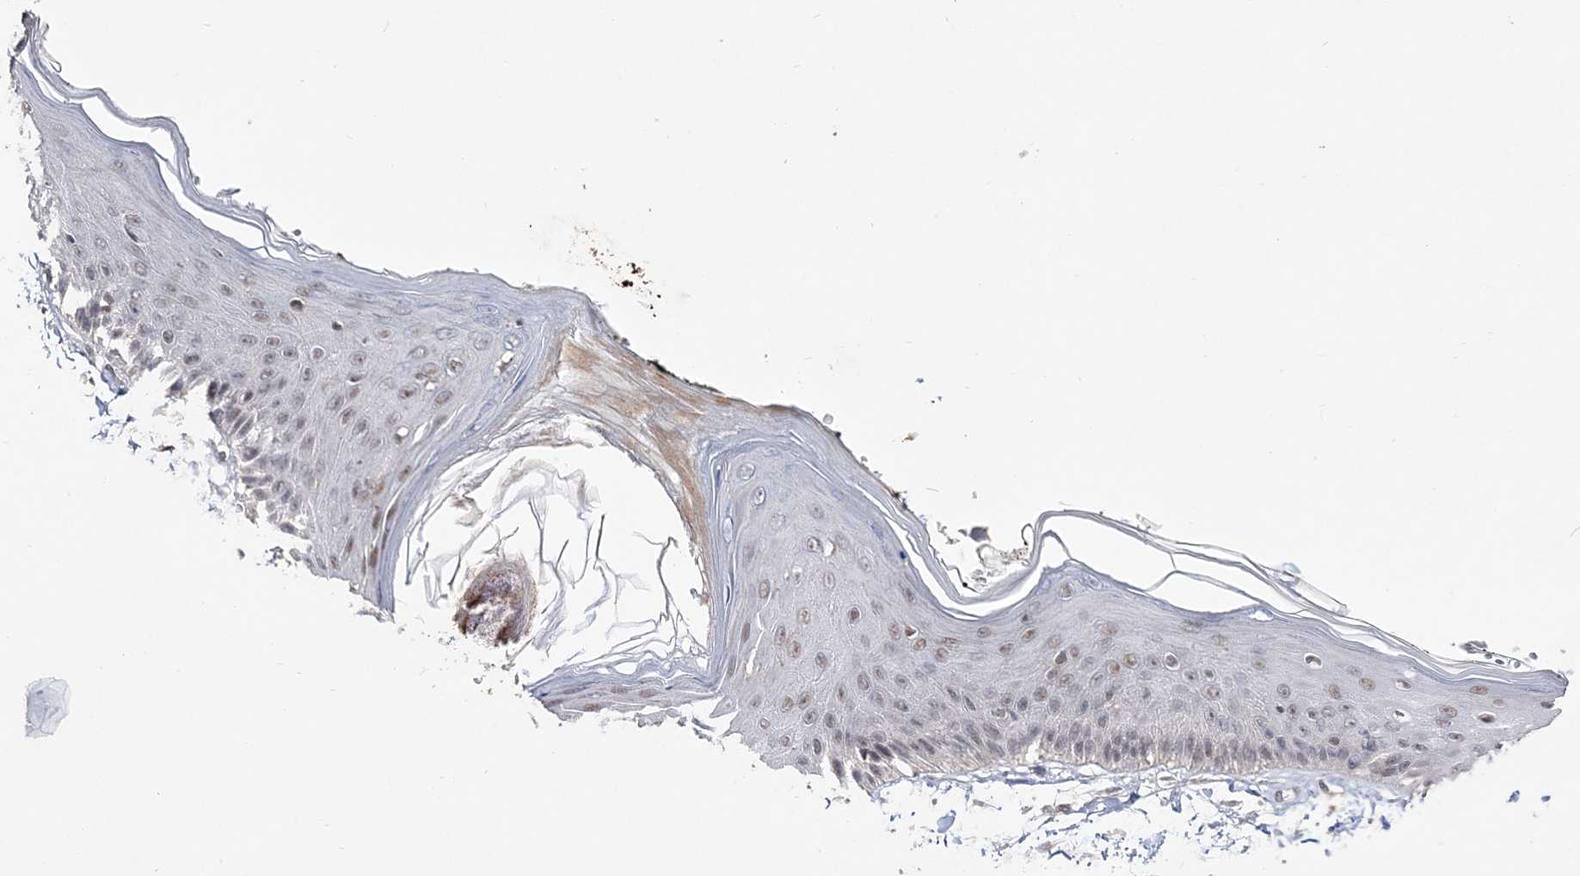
{"staining": {"intensity": "weak", "quantity": "<25%", "location": "cytoplasmic/membranous,nuclear"}, "tissue": "skin", "cell_type": "Fibroblasts", "image_type": "normal", "snomed": [{"axis": "morphology", "description": "Normal tissue, NOS"}, {"axis": "topography", "description": "Skin"}, {"axis": "topography", "description": "Skeletal muscle"}], "caption": "Human skin stained for a protein using immunohistochemistry displays no expression in fibroblasts.", "gene": "BOD1L1", "patient": {"sex": "male", "age": 83}}